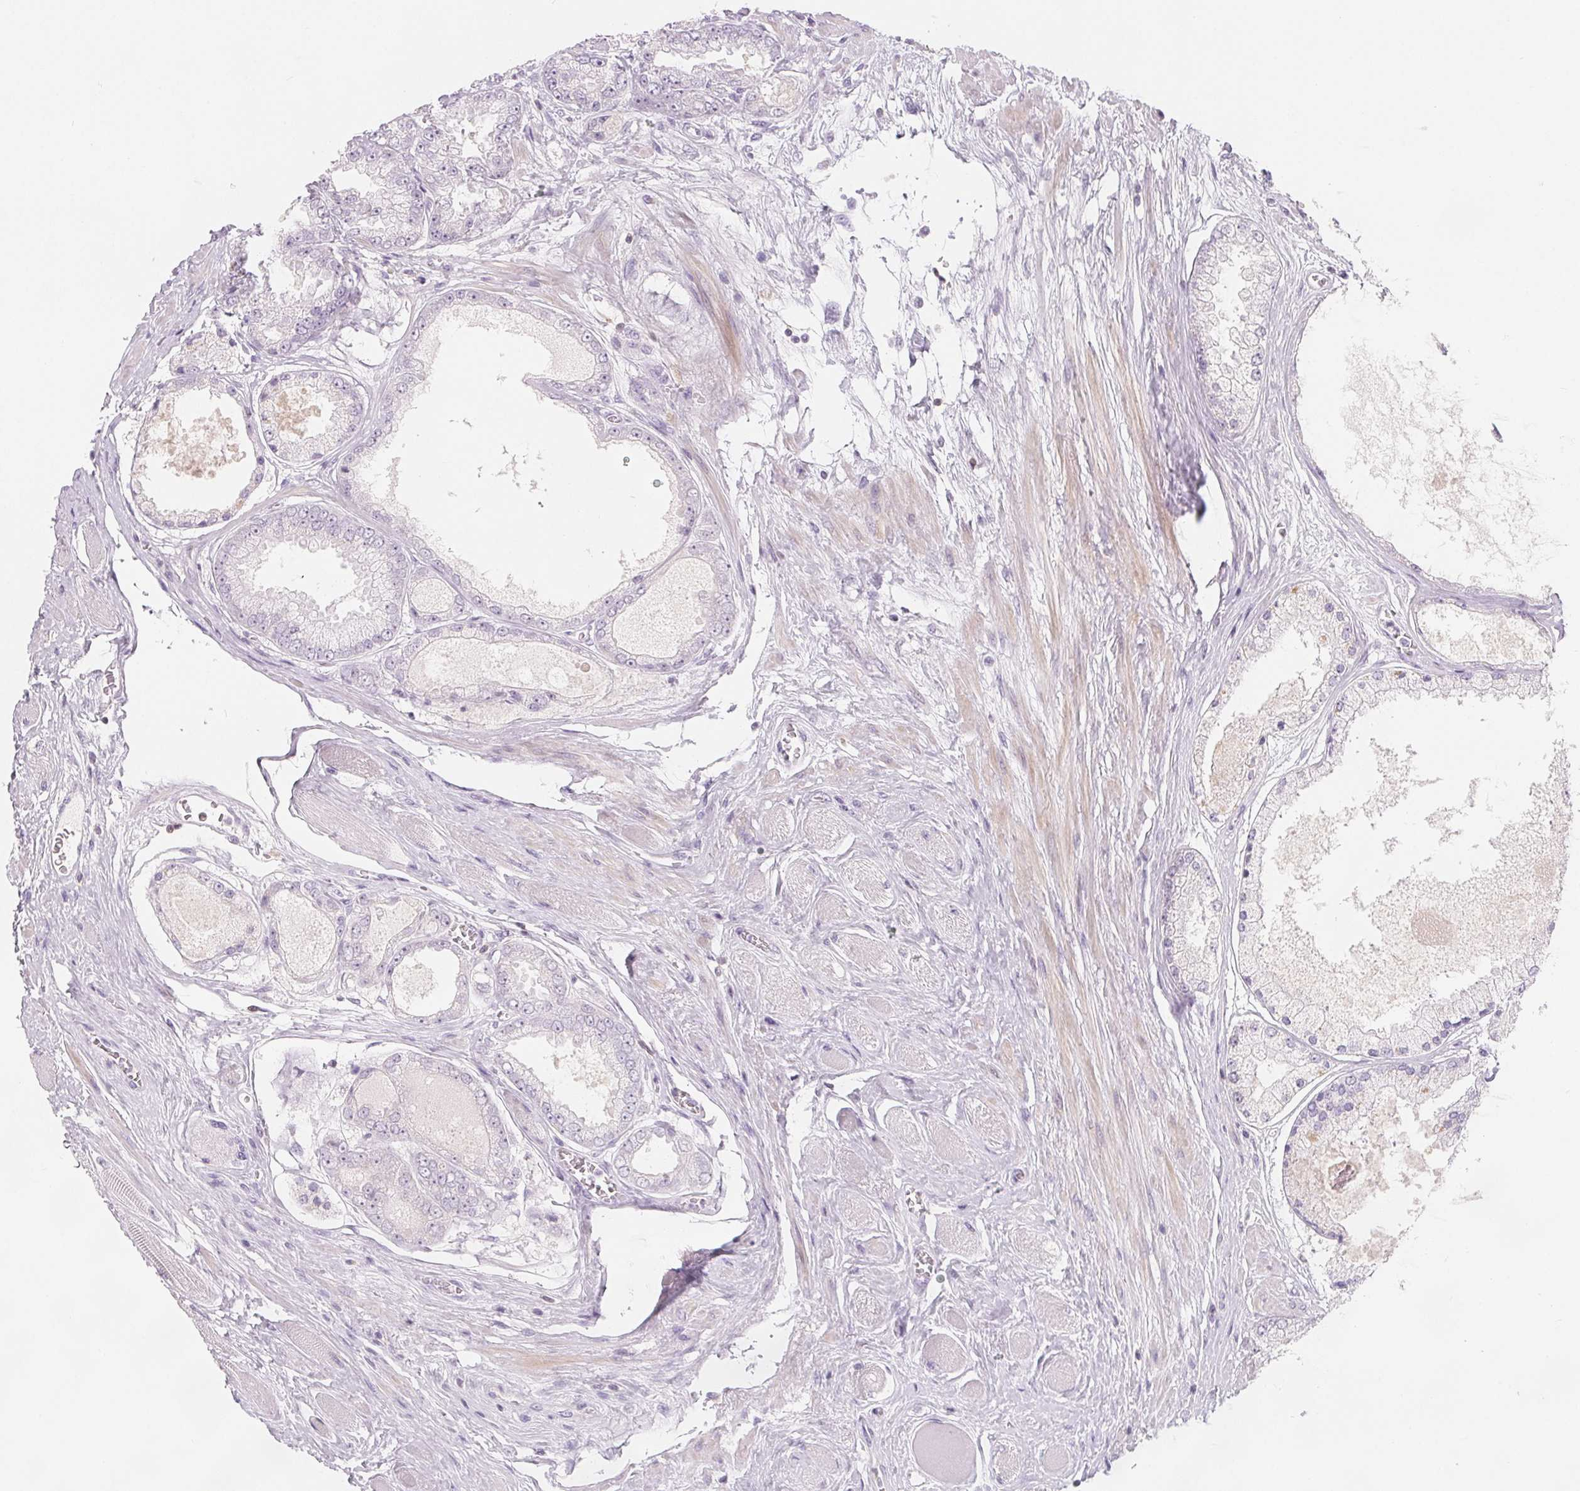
{"staining": {"intensity": "negative", "quantity": "none", "location": "none"}, "tissue": "prostate cancer", "cell_type": "Tumor cells", "image_type": "cancer", "snomed": [{"axis": "morphology", "description": "Adenocarcinoma, High grade"}, {"axis": "topography", "description": "Prostate"}], "caption": "High magnification brightfield microscopy of adenocarcinoma (high-grade) (prostate) stained with DAB (brown) and counterstained with hematoxylin (blue): tumor cells show no significant positivity.", "gene": "CD69", "patient": {"sex": "male", "age": 67}}